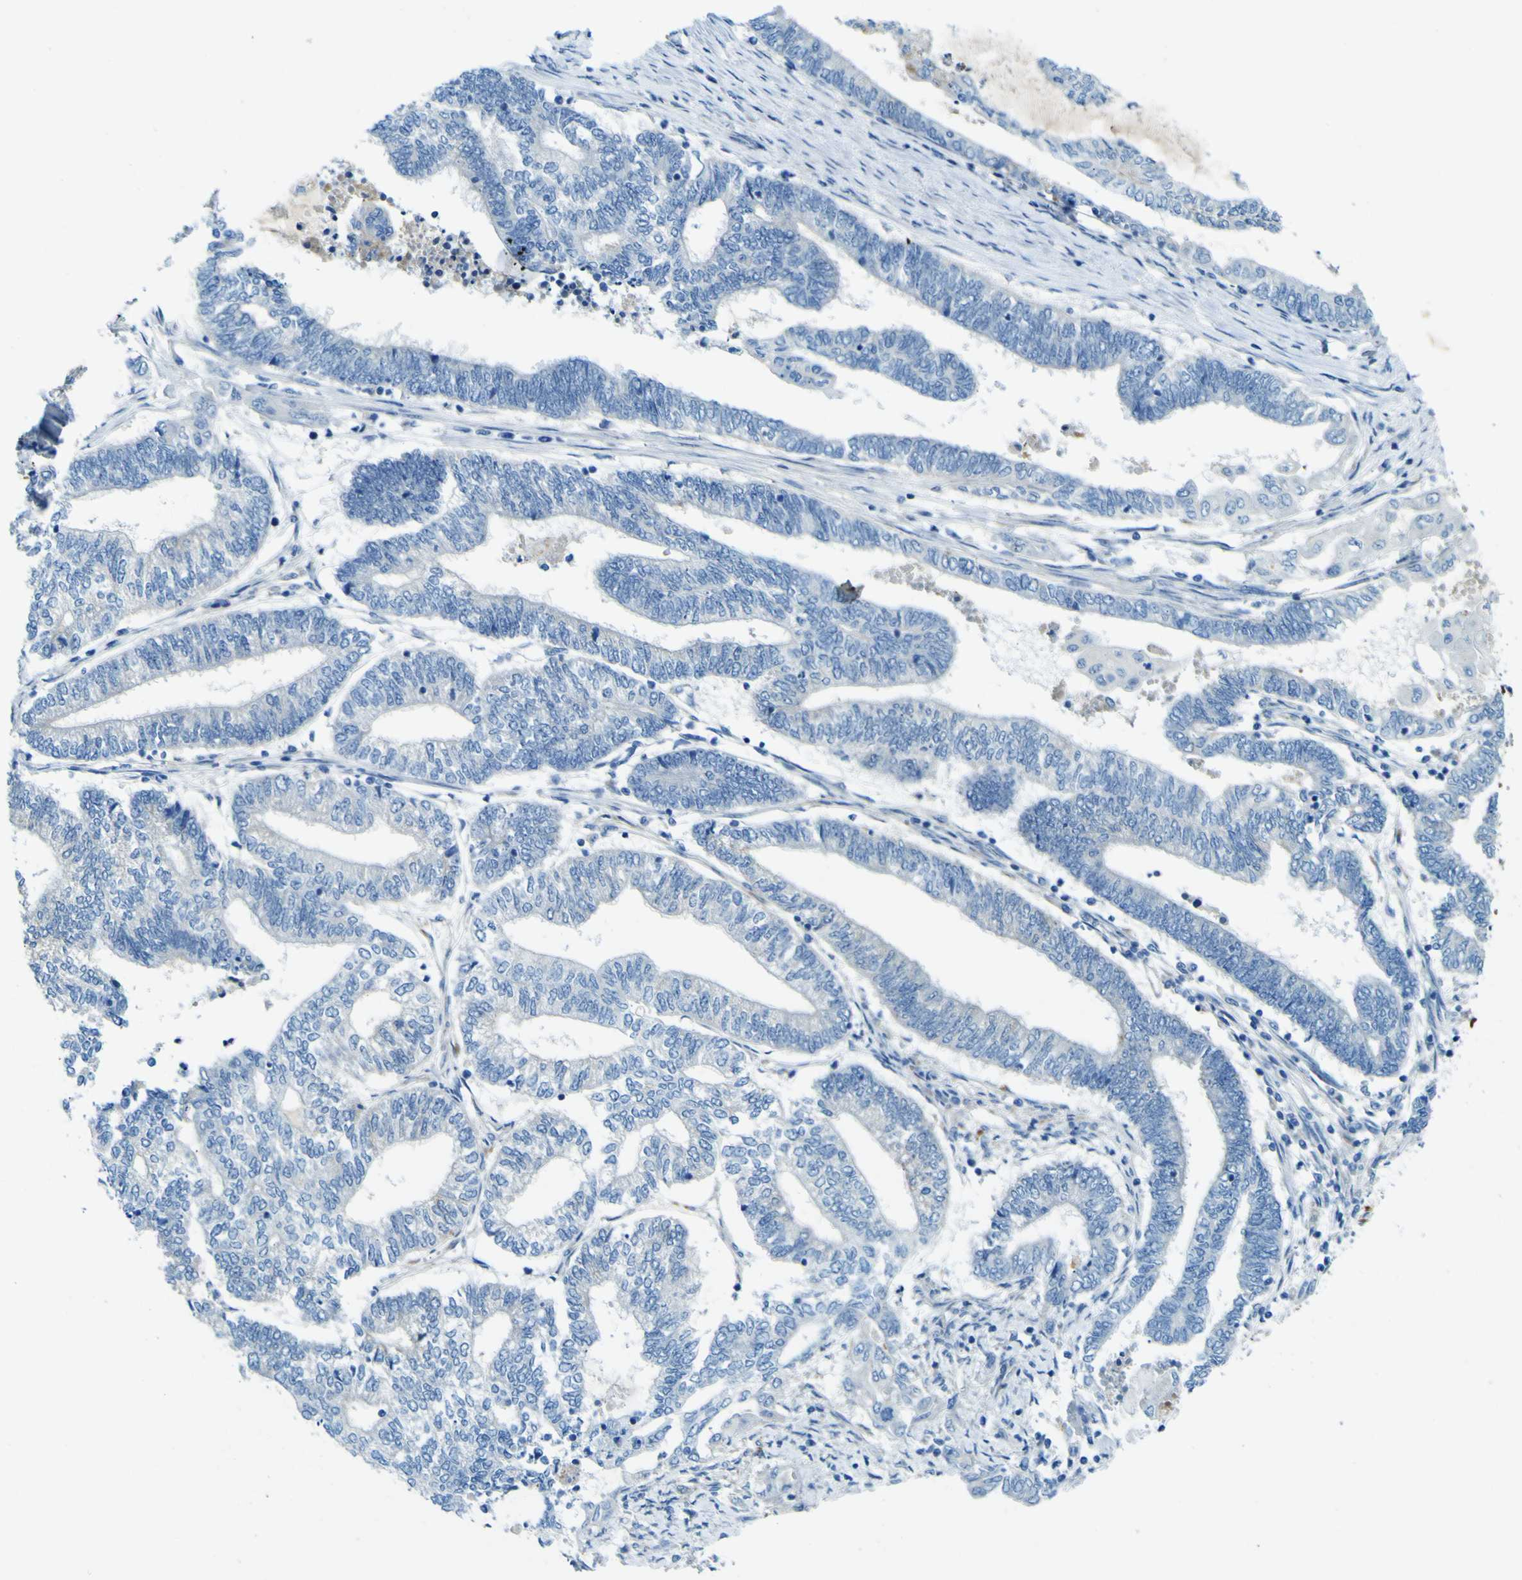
{"staining": {"intensity": "negative", "quantity": "none", "location": "none"}, "tissue": "endometrial cancer", "cell_type": "Tumor cells", "image_type": "cancer", "snomed": [{"axis": "morphology", "description": "Adenocarcinoma, NOS"}, {"axis": "topography", "description": "Uterus"}, {"axis": "topography", "description": "Endometrium"}], "caption": "The immunohistochemistry histopathology image has no significant staining in tumor cells of endometrial cancer (adenocarcinoma) tissue. The staining is performed using DAB (3,3'-diaminobenzidine) brown chromogen with nuclei counter-stained in using hematoxylin.", "gene": "PDE9A", "patient": {"sex": "female", "age": 70}}